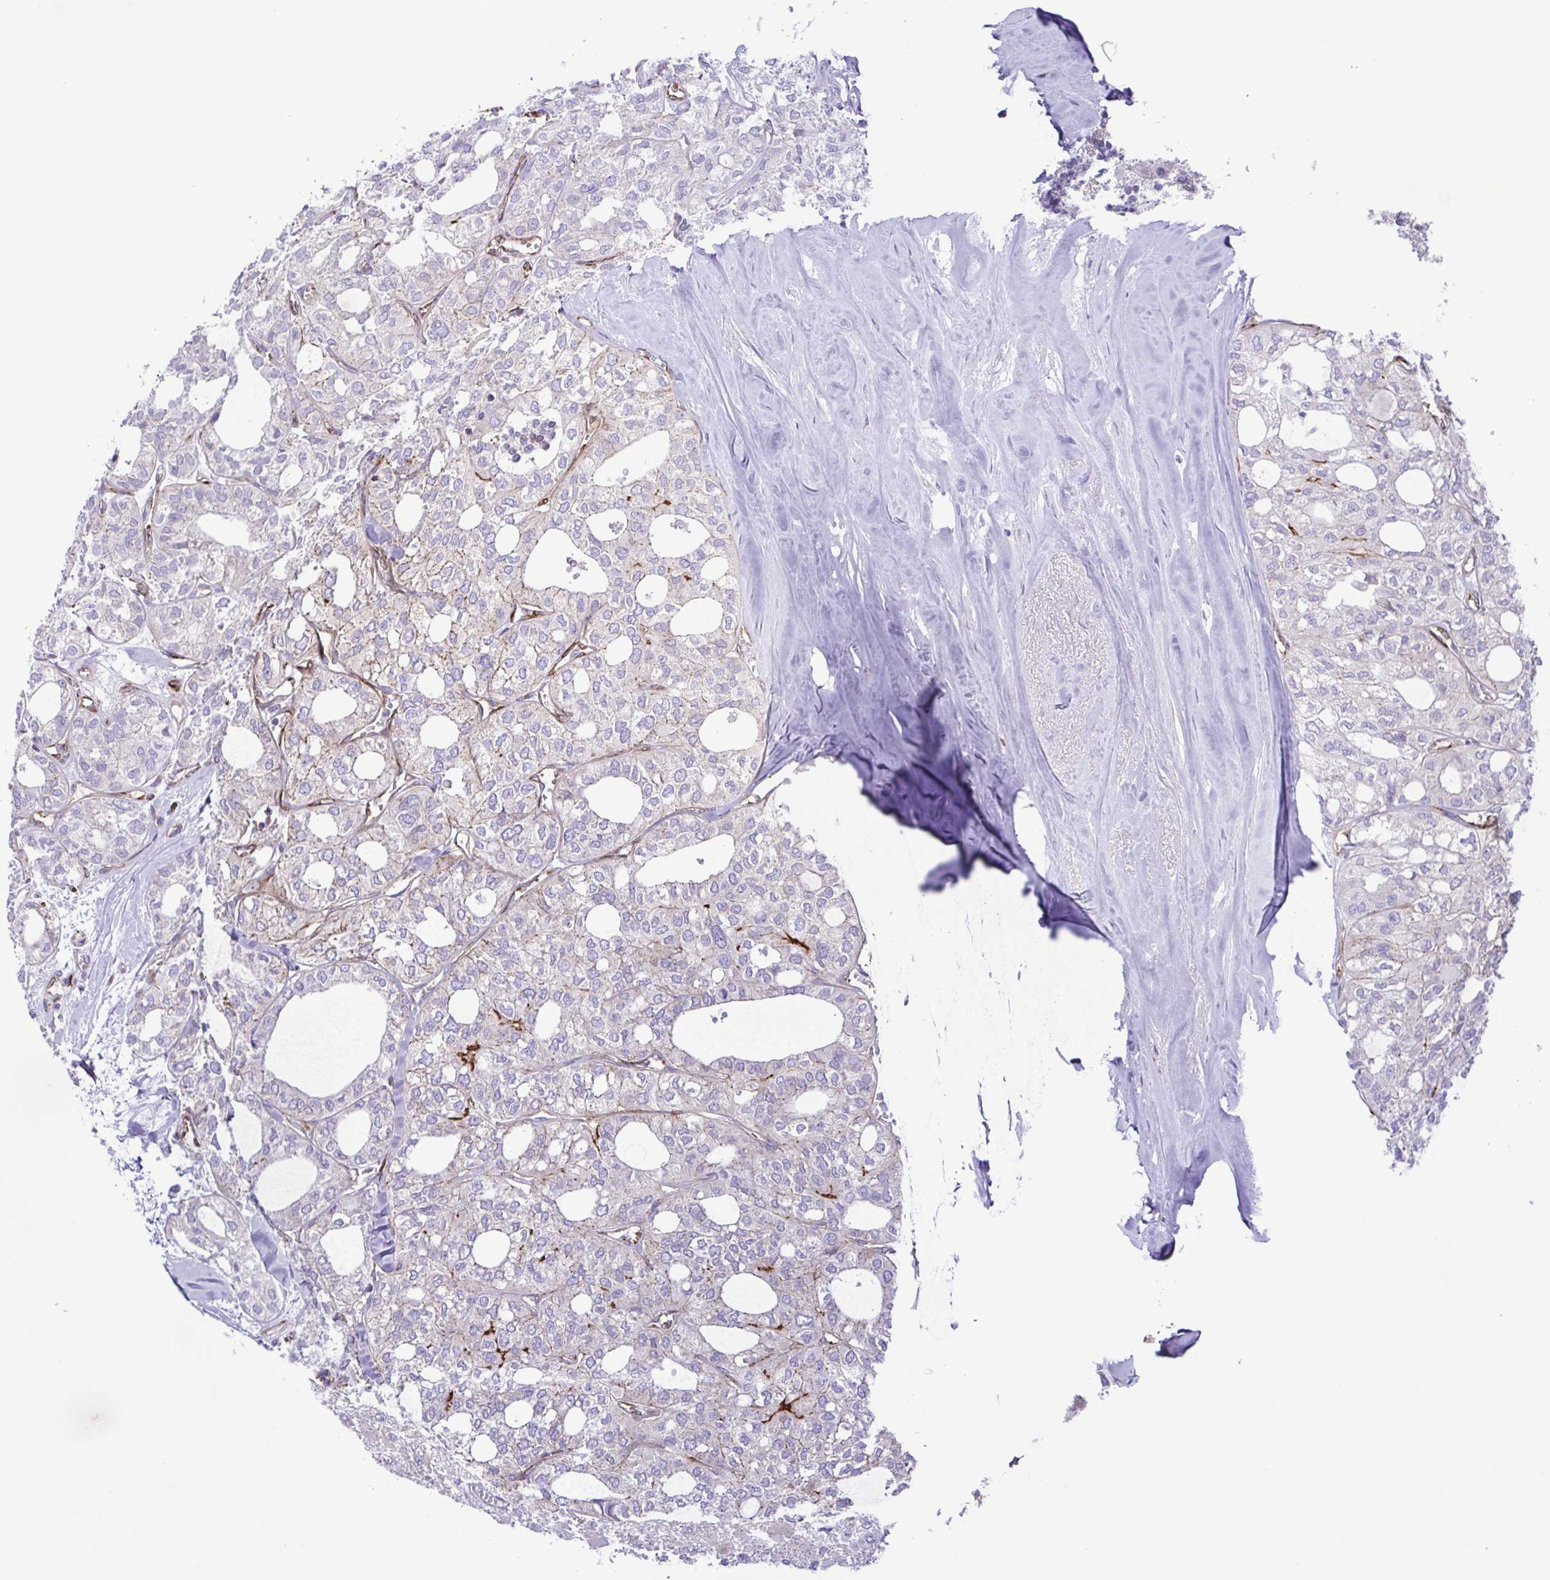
{"staining": {"intensity": "negative", "quantity": "none", "location": "none"}, "tissue": "thyroid cancer", "cell_type": "Tumor cells", "image_type": "cancer", "snomed": [{"axis": "morphology", "description": "Follicular adenoma carcinoma, NOS"}, {"axis": "topography", "description": "Thyroid gland"}], "caption": "Thyroid cancer stained for a protein using IHC reveals no positivity tumor cells.", "gene": "FLT1", "patient": {"sex": "male", "age": 75}}